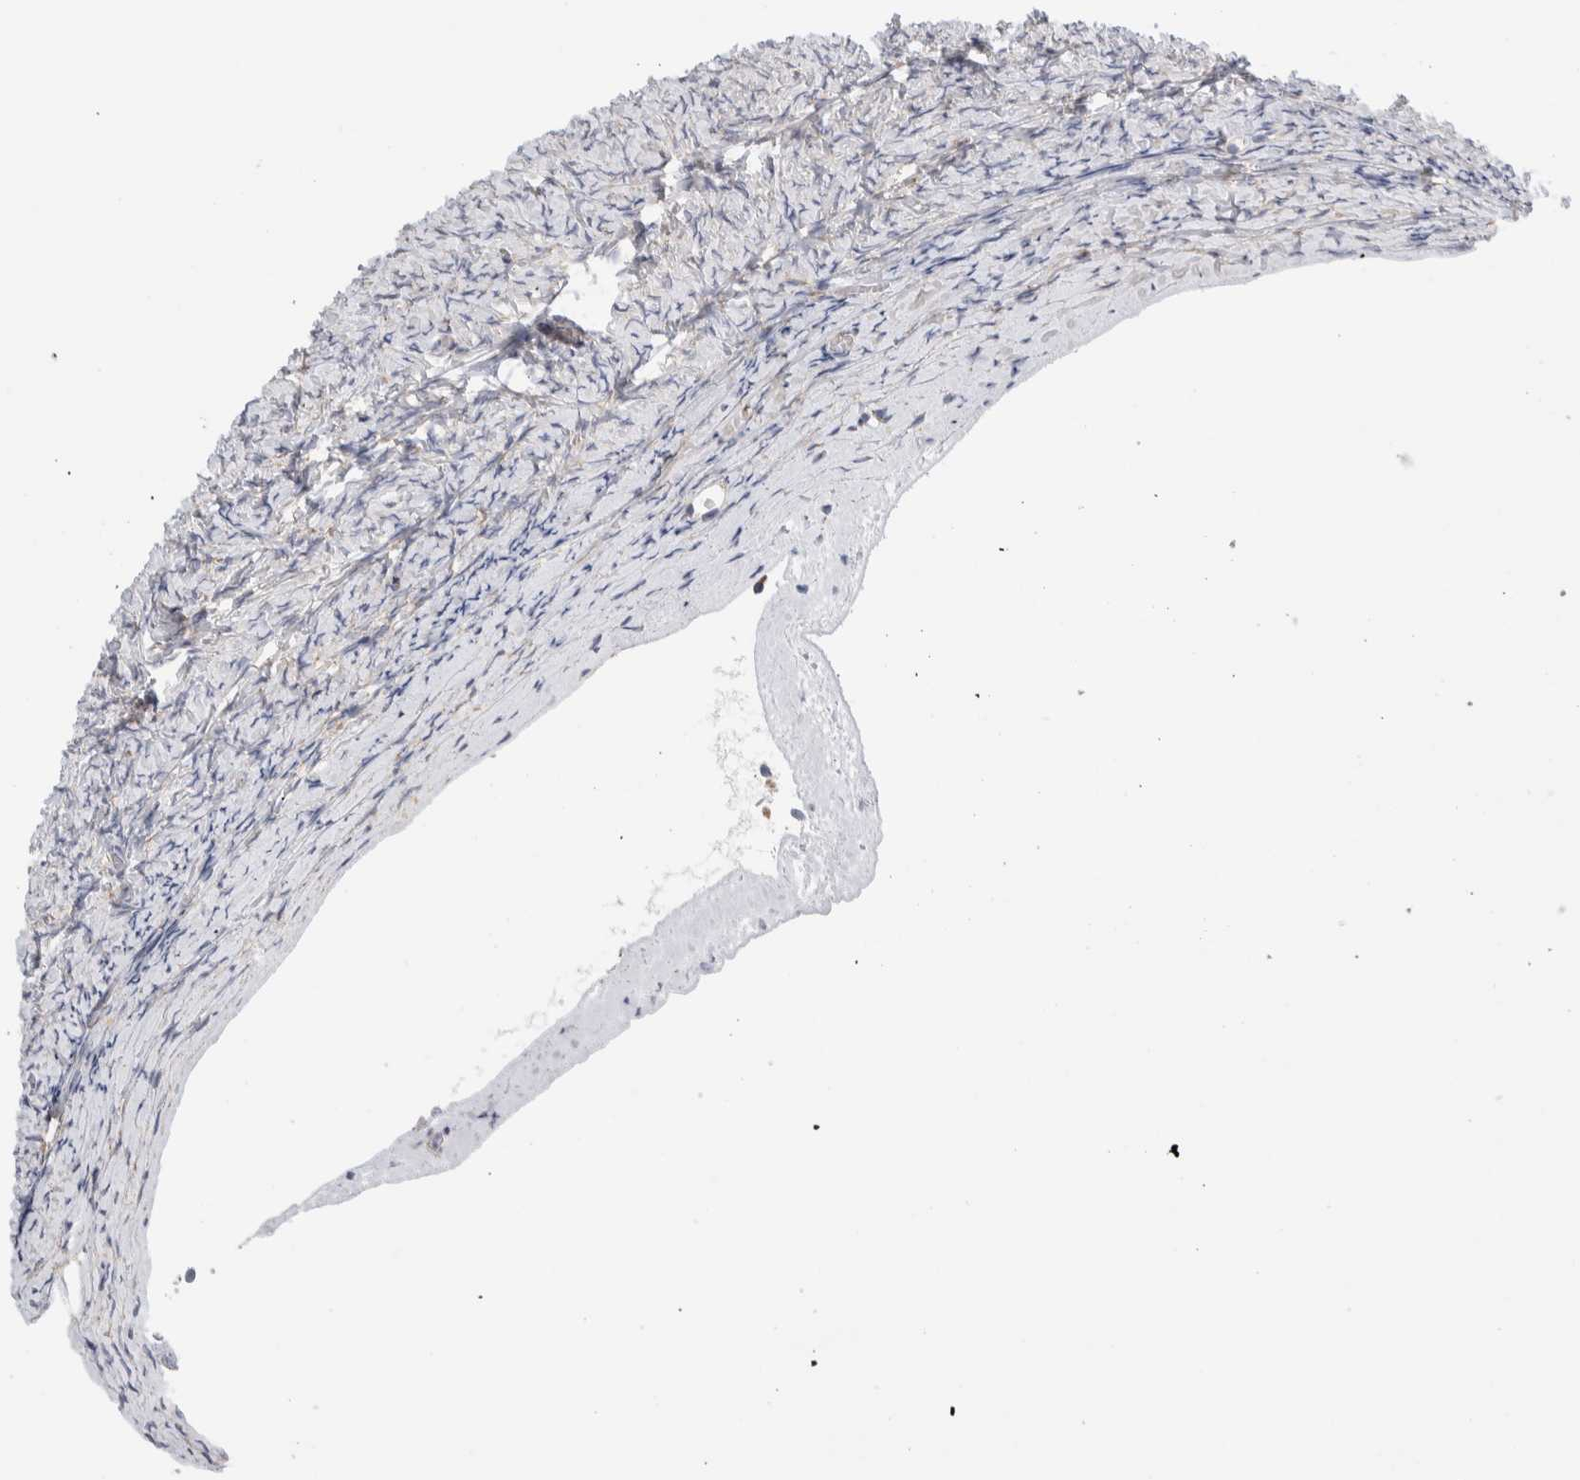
{"staining": {"intensity": "weak", "quantity": "<25%", "location": "cytoplasmic/membranous"}, "tissue": "ovary", "cell_type": "Ovarian stroma cells", "image_type": "normal", "snomed": [{"axis": "morphology", "description": "Normal tissue, NOS"}, {"axis": "topography", "description": "Ovary"}], "caption": "Protein analysis of normal ovary demonstrates no significant staining in ovarian stroma cells.", "gene": "RACK1", "patient": {"sex": "female", "age": 27}}